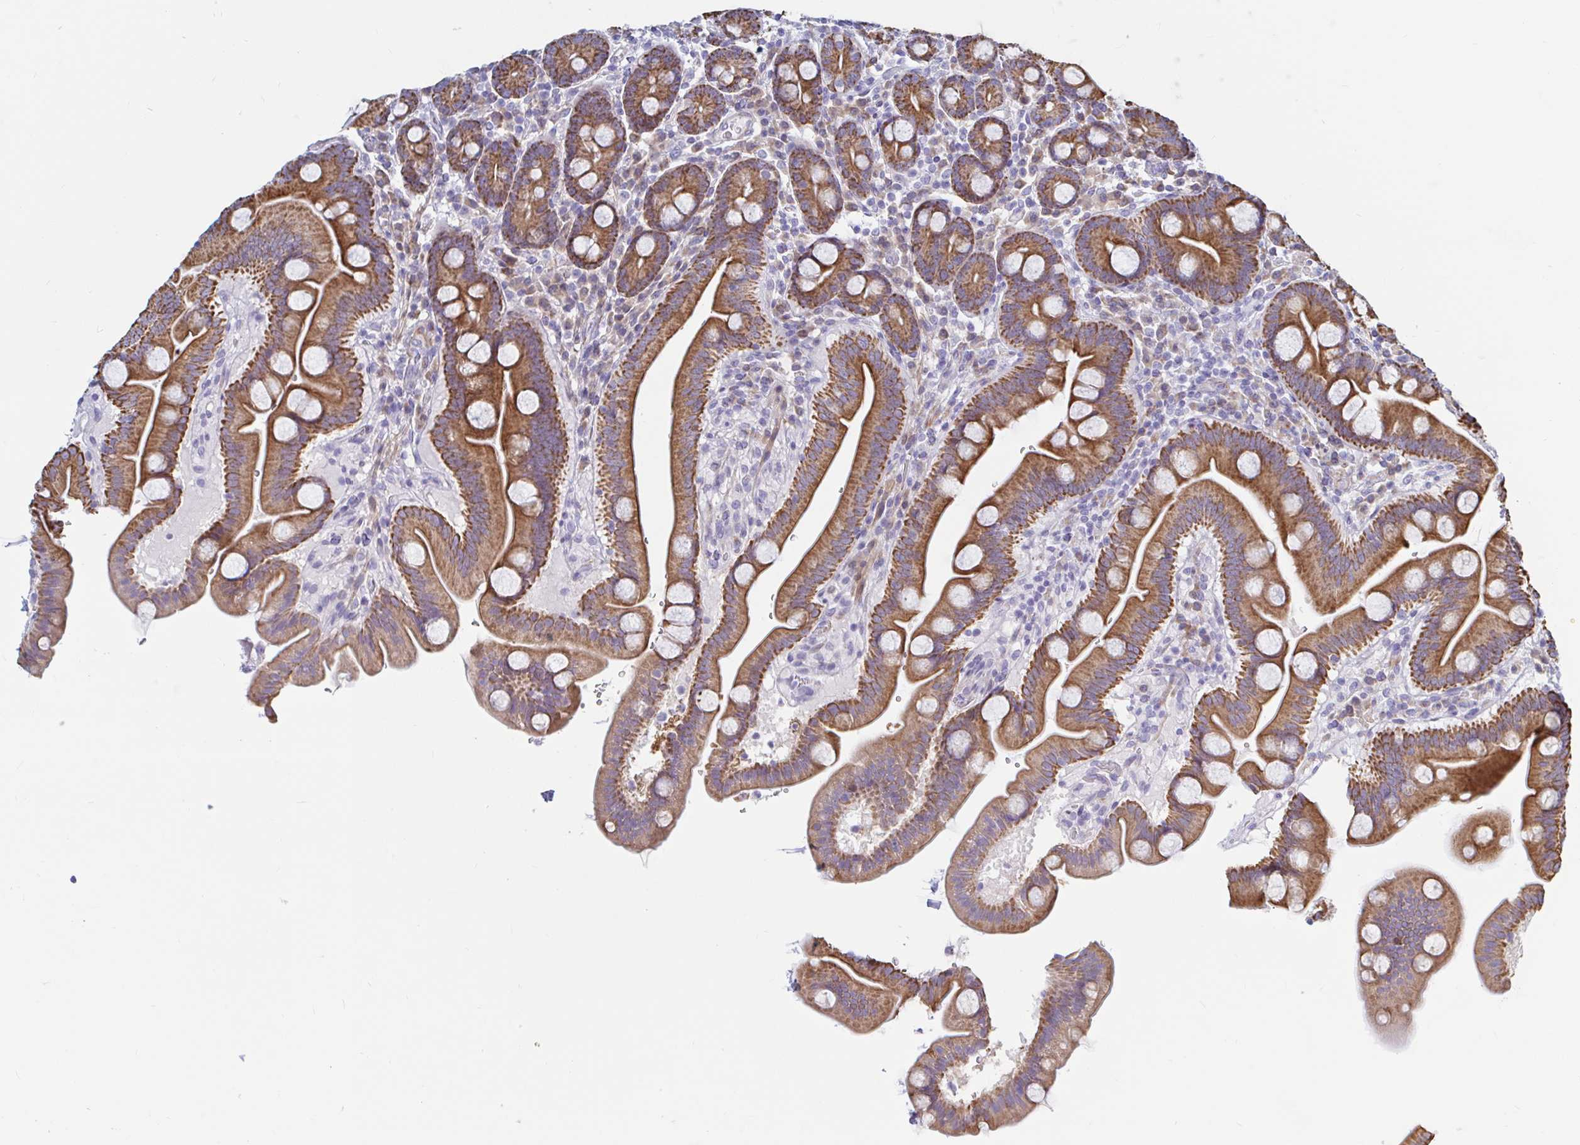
{"staining": {"intensity": "strong", "quantity": ">75%", "location": "cytoplasmic/membranous"}, "tissue": "duodenum", "cell_type": "Glandular cells", "image_type": "normal", "snomed": [{"axis": "morphology", "description": "Normal tissue, NOS"}, {"axis": "topography", "description": "Duodenum"}], "caption": "Human duodenum stained for a protein (brown) reveals strong cytoplasmic/membranous positive positivity in approximately >75% of glandular cells.", "gene": "ENSG00000271254", "patient": {"sex": "male", "age": 59}}